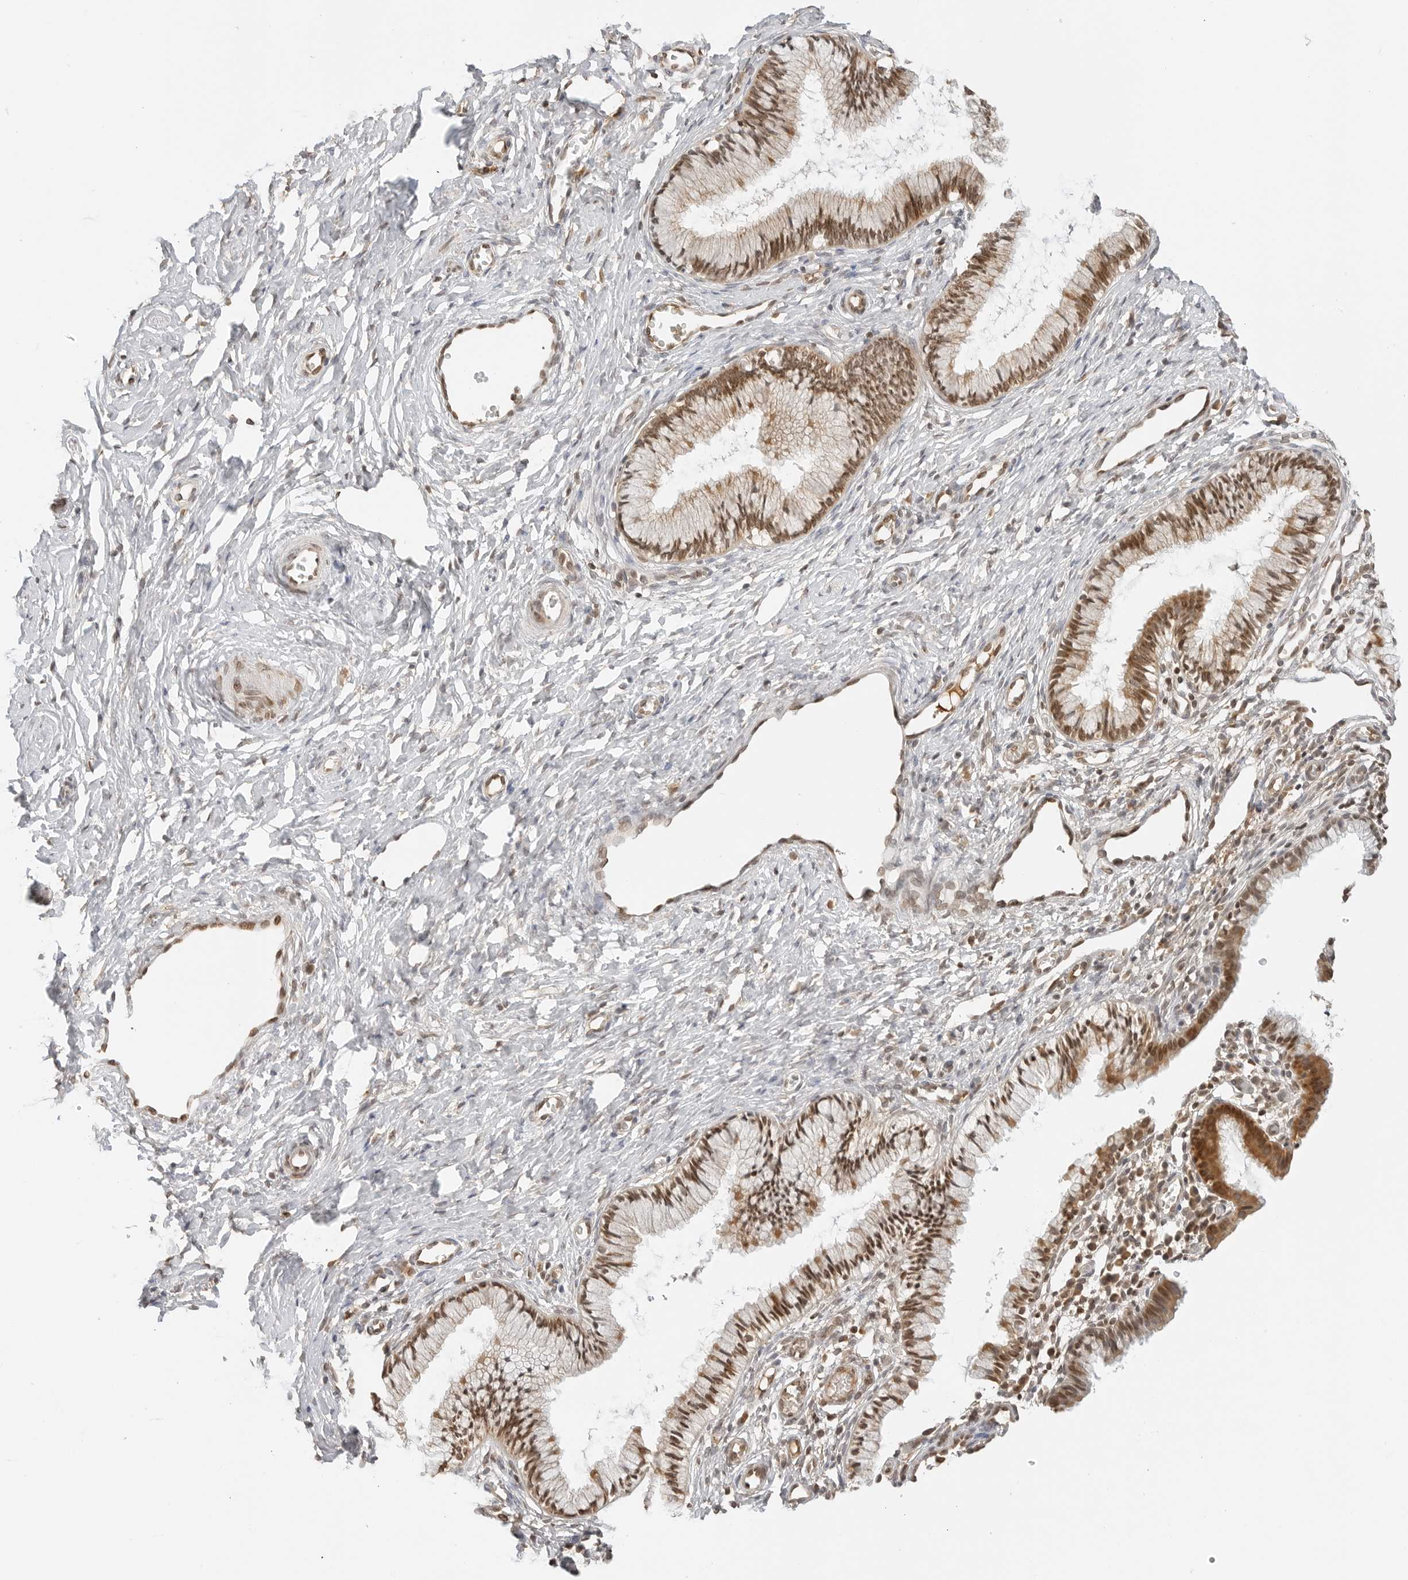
{"staining": {"intensity": "moderate", "quantity": ">75%", "location": "cytoplasmic/membranous,nuclear"}, "tissue": "cervix", "cell_type": "Glandular cells", "image_type": "normal", "snomed": [{"axis": "morphology", "description": "Normal tissue, NOS"}, {"axis": "topography", "description": "Cervix"}], "caption": "Protein expression analysis of benign cervix exhibits moderate cytoplasmic/membranous,nuclear staining in about >75% of glandular cells.", "gene": "POLH", "patient": {"sex": "female", "age": 27}}